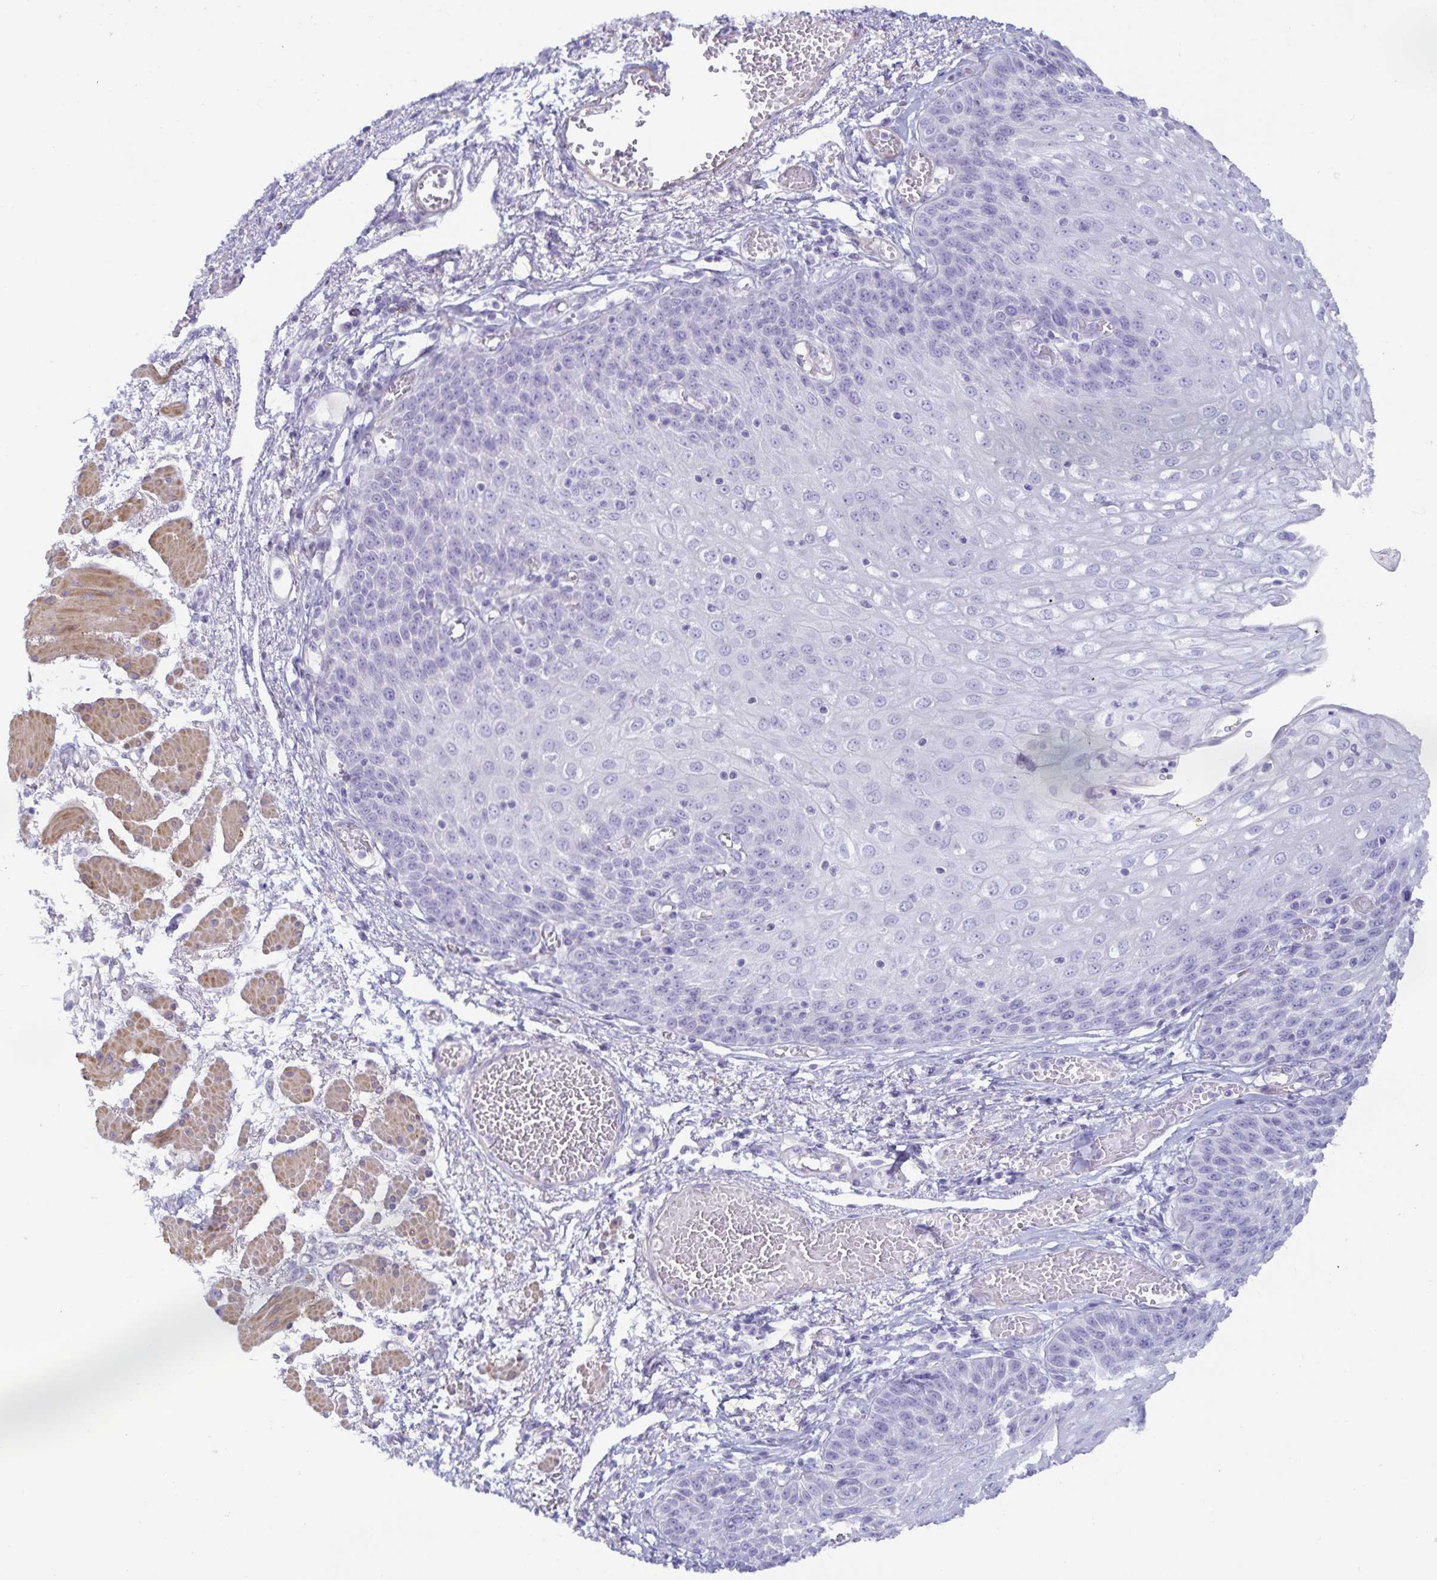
{"staining": {"intensity": "negative", "quantity": "none", "location": "none"}, "tissue": "esophagus", "cell_type": "Squamous epithelial cells", "image_type": "normal", "snomed": [{"axis": "morphology", "description": "Normal tissue, NOS"}, {"axis": "morphology", "description": "Adenocarcinoma, NOS"}, {"axis": "topography", "description": "Esophagus"}], "caption": "Immunohistochemistry (IHC) histopathology image of normal esophagus: esophagus stained with DAB demonstrates no significant protein staining in squamous epithelial cells. (DAB immunohistochemistry (IHC), high magnification).", "gene": "SPAG4", "patient": {"sex": "male", "age": 81}}